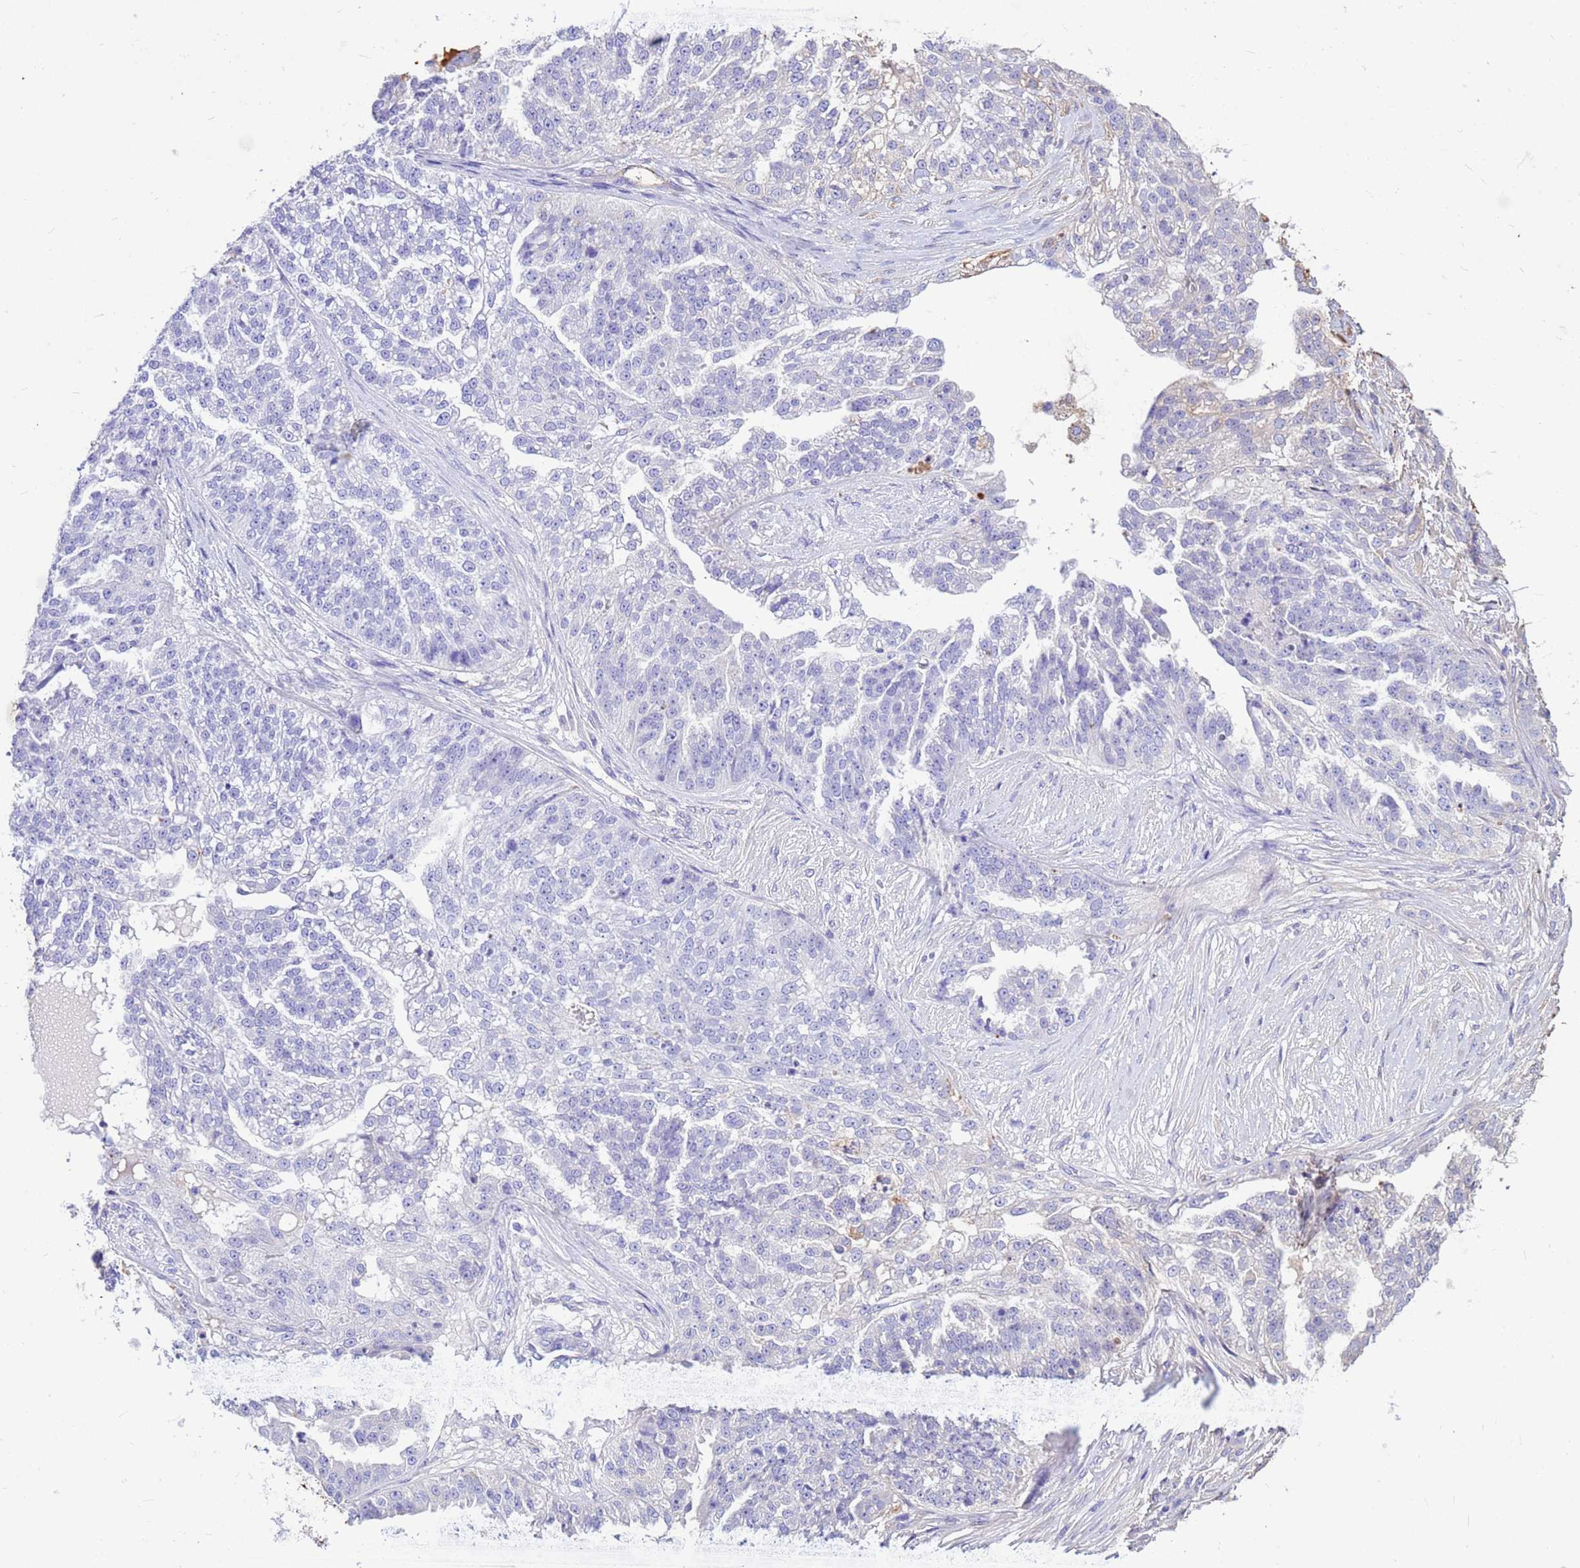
{"staining": {"intensity": "negative", "quantity": "none", "location": "none"}, "tissue": "ovarian cancer", "cell_type": "Tumor cells", "image_type": "cancer", "snomed": [{"axis": "morphology", "description": "Cystadenocarcinoma, serous, NOS"}, {"axis": "topography", "description": "Ovary"}], "caption": "IHC histopathology image of neoplastic tissue: human ovarian serous cystadenocarcinoma stained with DAB reveals no significant protein staining in tumor cells.", "gene": "HBA2", "patient": {"sex": "female", "age": 58}}